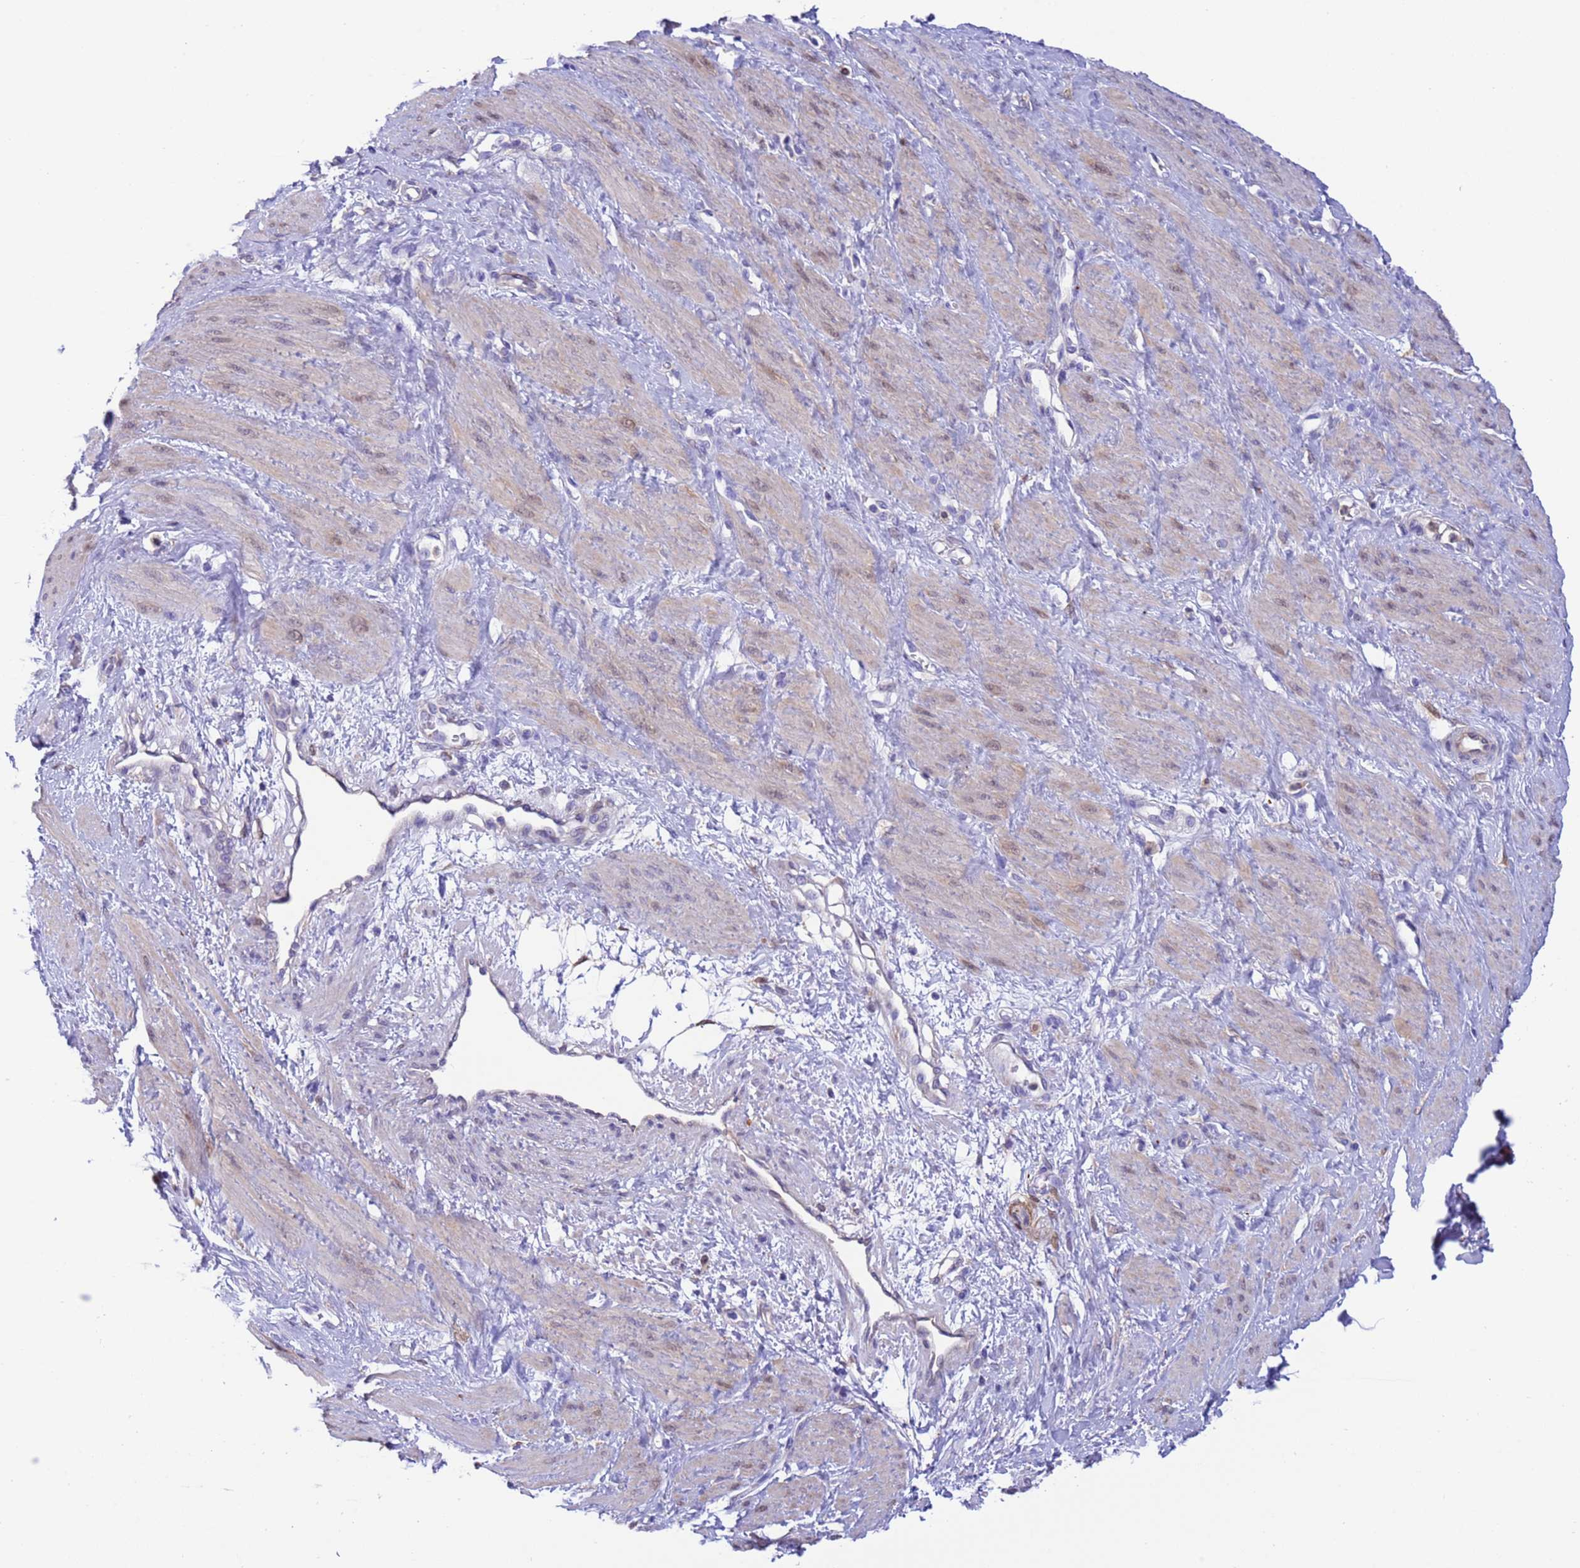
{"staining": {"intensity": "weak", "quantity": "<25%", "location": "nuclear"}, "tissue": "smooth muscle", "cell_type": "Smooth muscle cells", "image_type": "normal", "snomed": [{"axis": "morphology", "description": "Normal tissue, NOS"}, {"axis": "topography", "description": "Smooth muscle"}, {"axis": "topography", "description": "Uterus"}], "caption": "This image is of normal smooth muscle stained with immunohistochemistry (IHC) to label a protein in brown with the nuclei are counter-stained blue. There is no expression in smooth muscle cells. Brightfield microscopy of immunohistochemistry stained with DAB (brown) and hematoxylin (blue), captured at high magnification.", "gene": "C6orf47", "patient": {"sex": "female", "age": 39}}